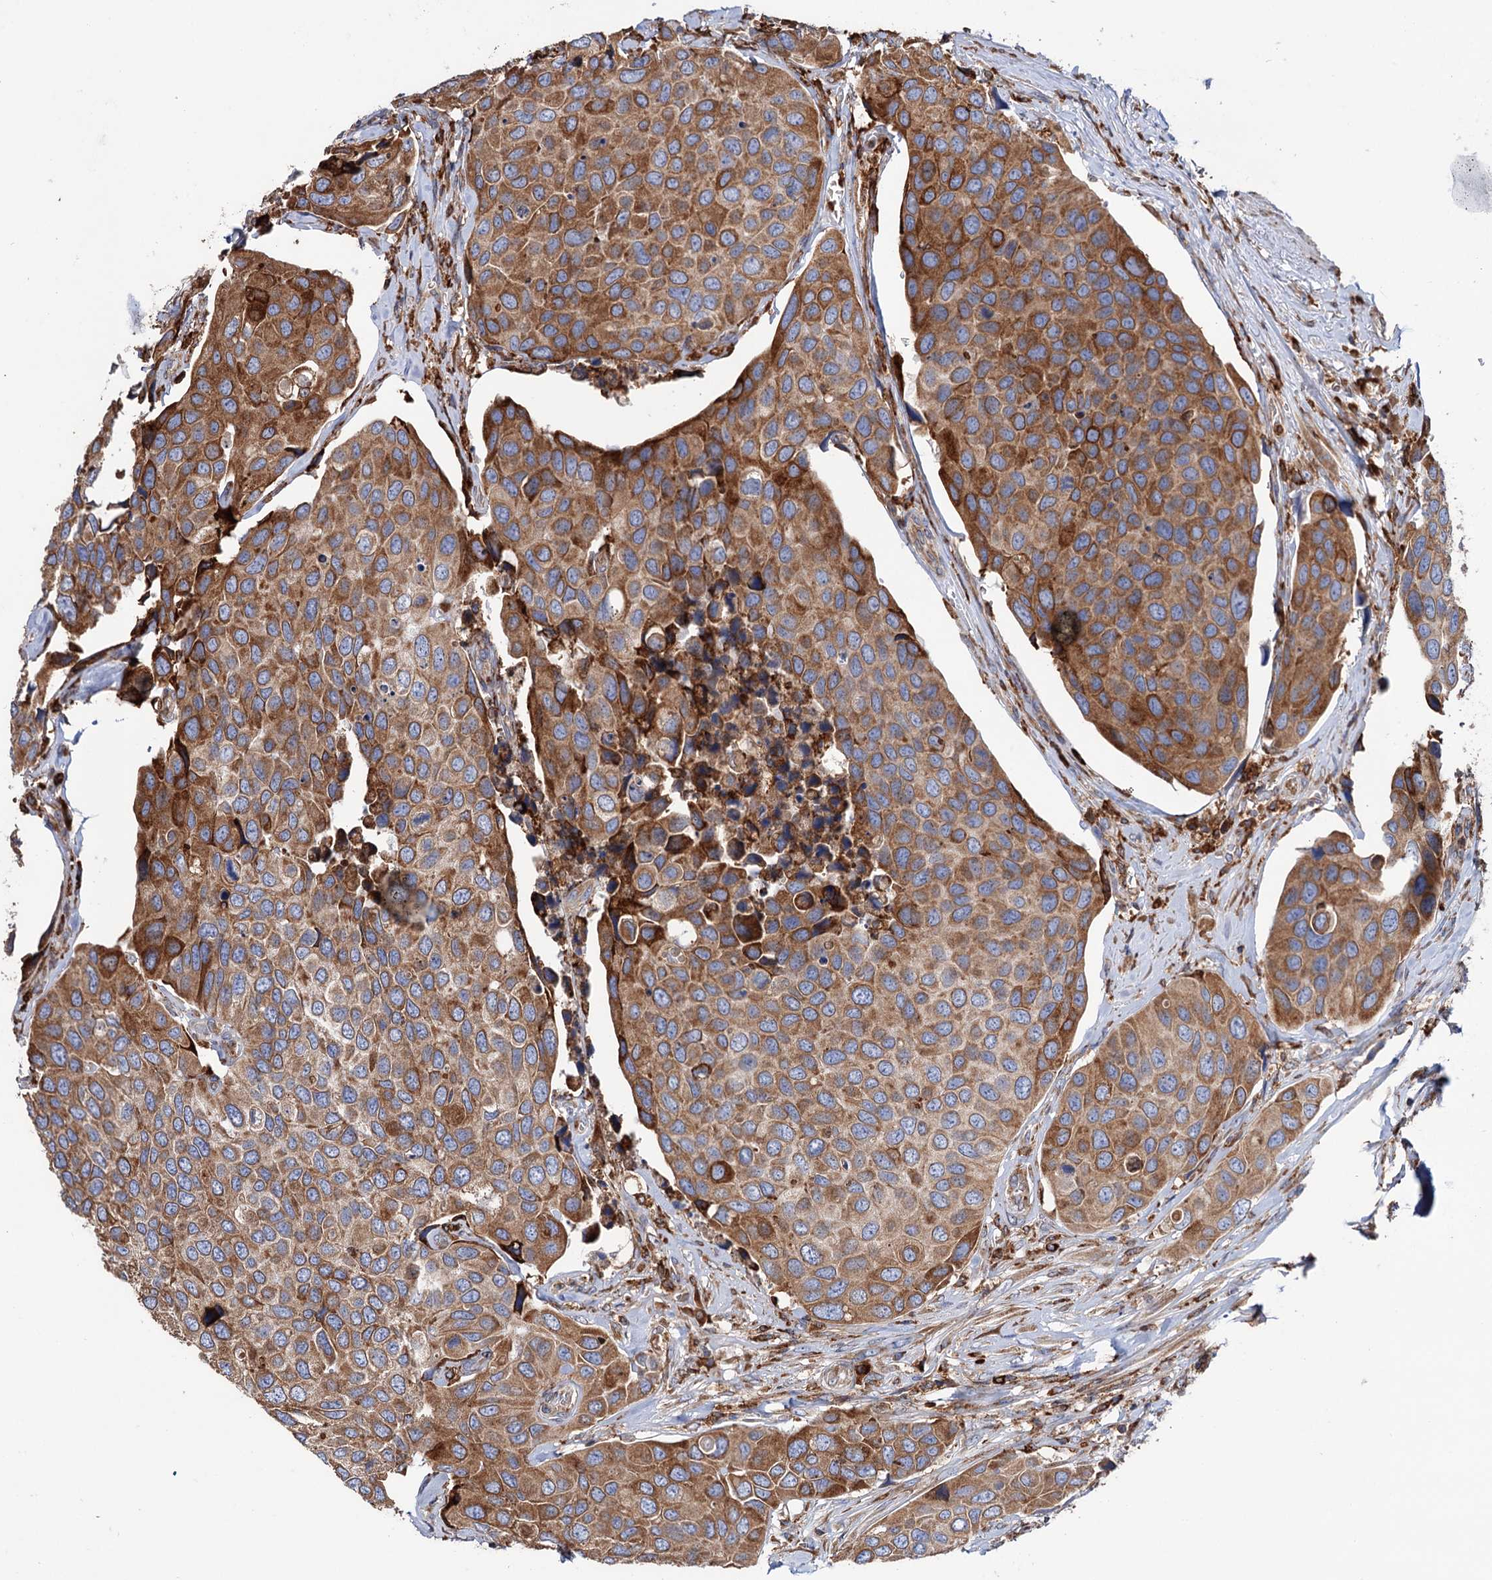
{"staining": {"intensity": "moderate", "quantity": ">75%", "location": "cytoplasmic/membranous"}, "tissue": "urothelial cancer", "cell_type": "Tumor cells", "image_type": "cancer", "snomed": [{"axis": "morphology", "description": "Urothelial carcinoma, High grade"}, {"axis": "topography", "description": "Urinary bladder"}], "caption": "Immunohistochemical staining of urothelial carcinoma (high-grade) exhibits moderate cytoplasmic/membranous protein expression in approximately >75% of tumor cells.", "gene": "ERP29", "patient": {"sex": "male", "age": 74}}